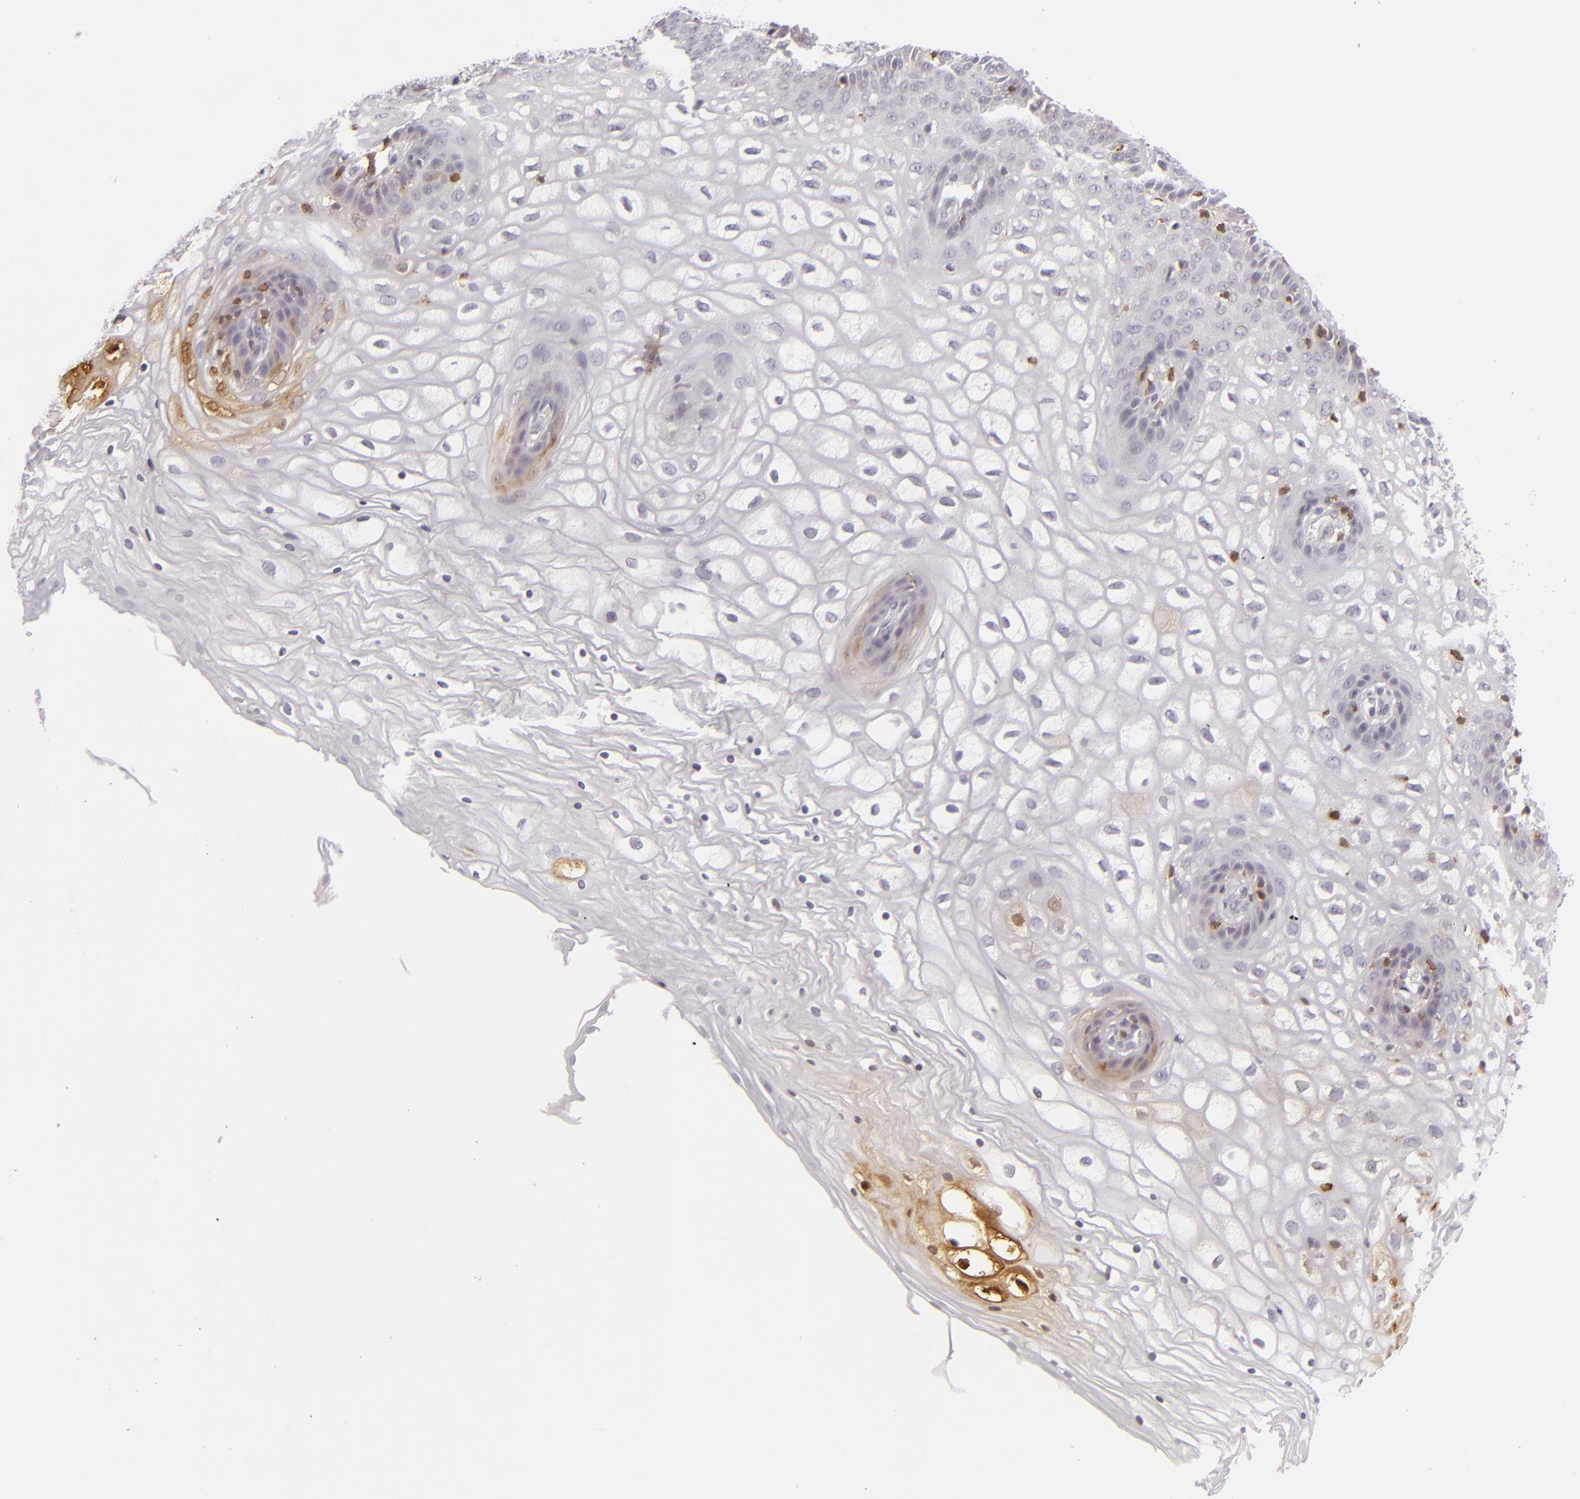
{"staining": {"intensity": "moderate", "quantity": "<25%", "location": "cytoplasmic/membranous"}, "tissue": "vagina", "cell_type": "Squamous epithelial cells", "image_type": "normal", "snomed": [{"axis": "morphology", "description": "Normal tissue, NOS"}, {"axis": "topography", "description": "Vagina"}], "caption": "Immunohistochemical staining of unremarkable human vagina demonstrates low levels of moderate cytoplasmic/membranous staining in approximately <25% of squamous epithelial cells. Nuclei are stained in blue.", "gene": "APOBEC3G", "patient": {"sex": "female", "age": 34}}